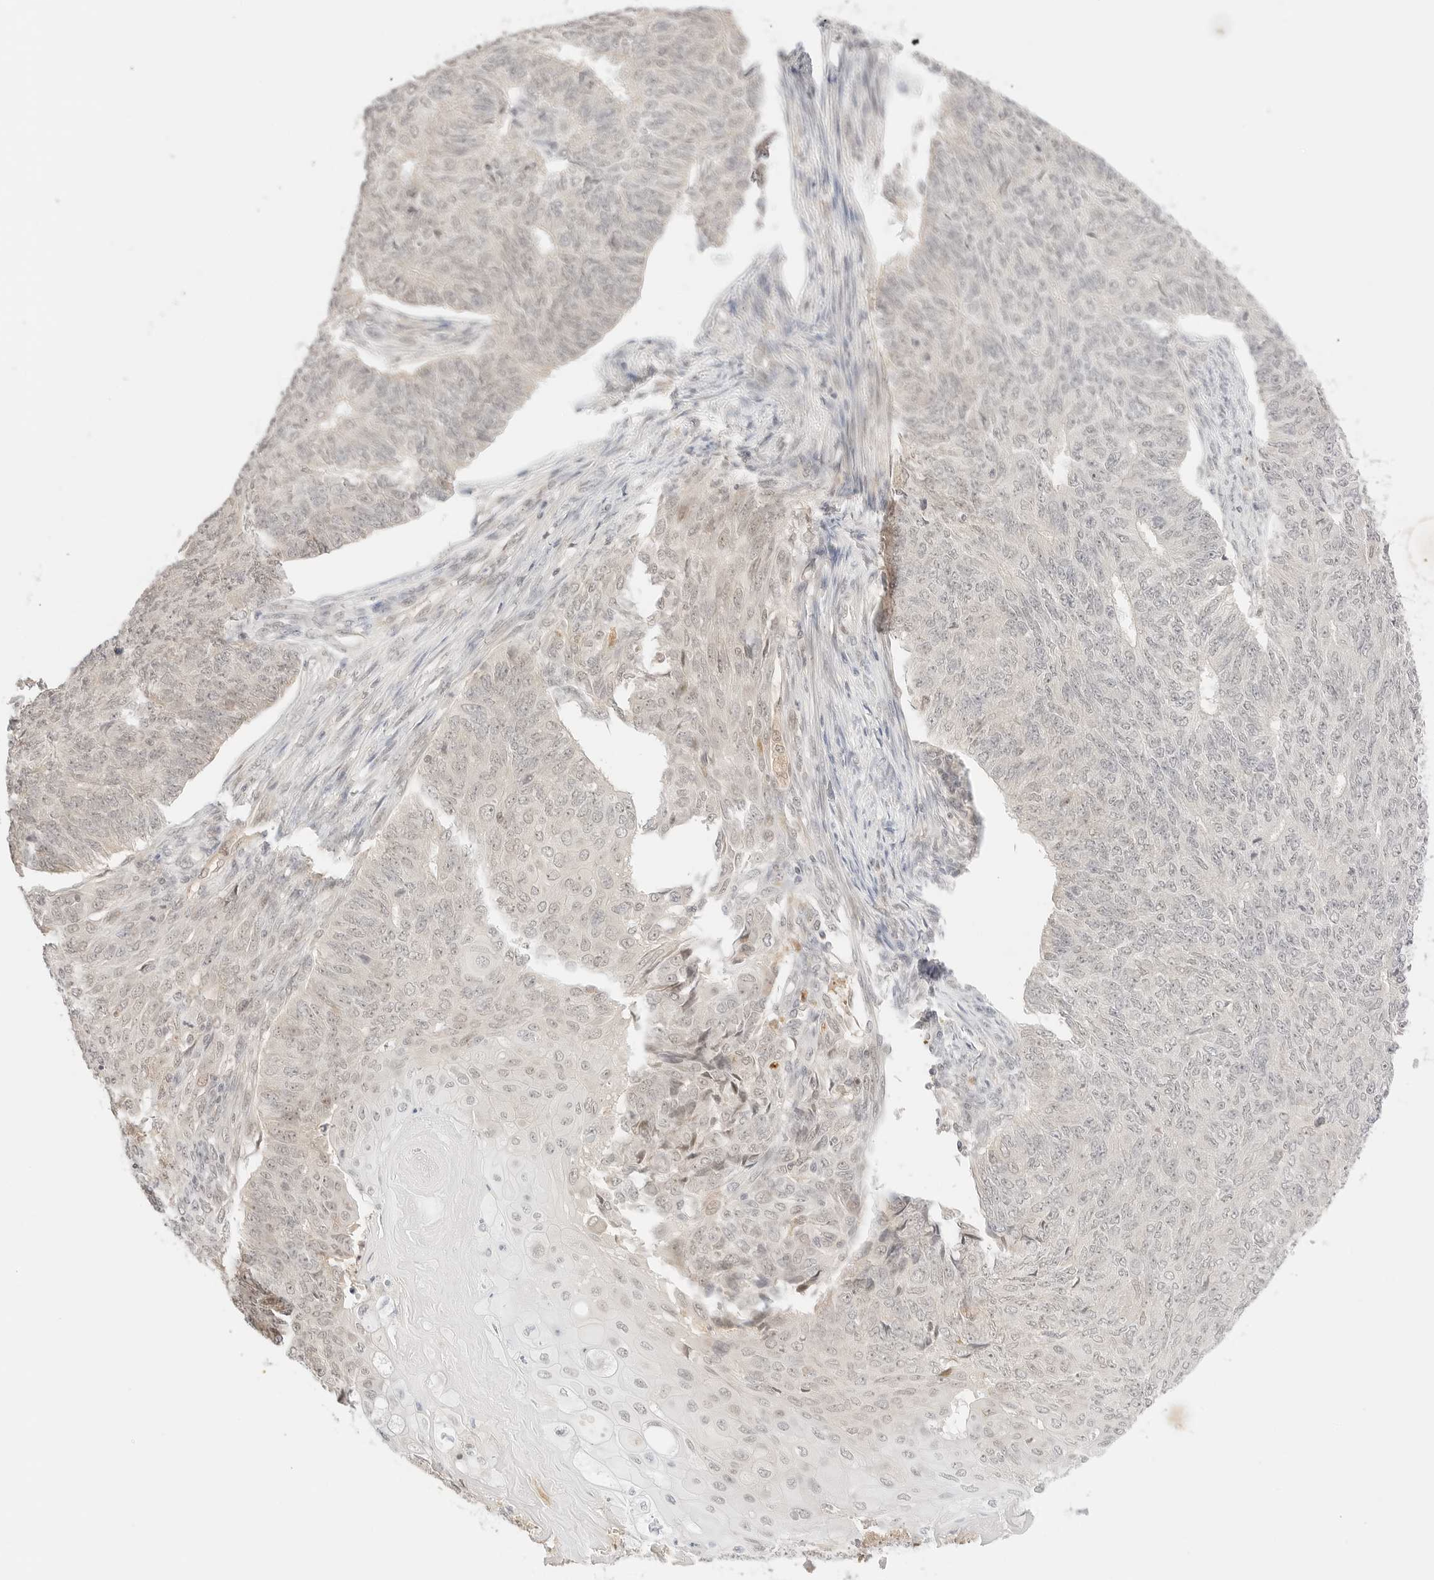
{"staining": {"intensity": "weak", "quantity": "<25%", "location": "nuclear"}, "tissue": "endometrial cancer", "cell_type": "Tumor cells", "image_type": "cancer", "snomed": [{"axis": "morphology", "description": "Adenocarcinoma, NOS"}, {"axis": "topography", "description": "Endometrium"}], "caption": "Endometrial cancer was stained to show a protein in brown. There is no significant expression in tumor cells.", "gene": "RPS6KL1", "patient": {"sex": "female", "age": 32}}